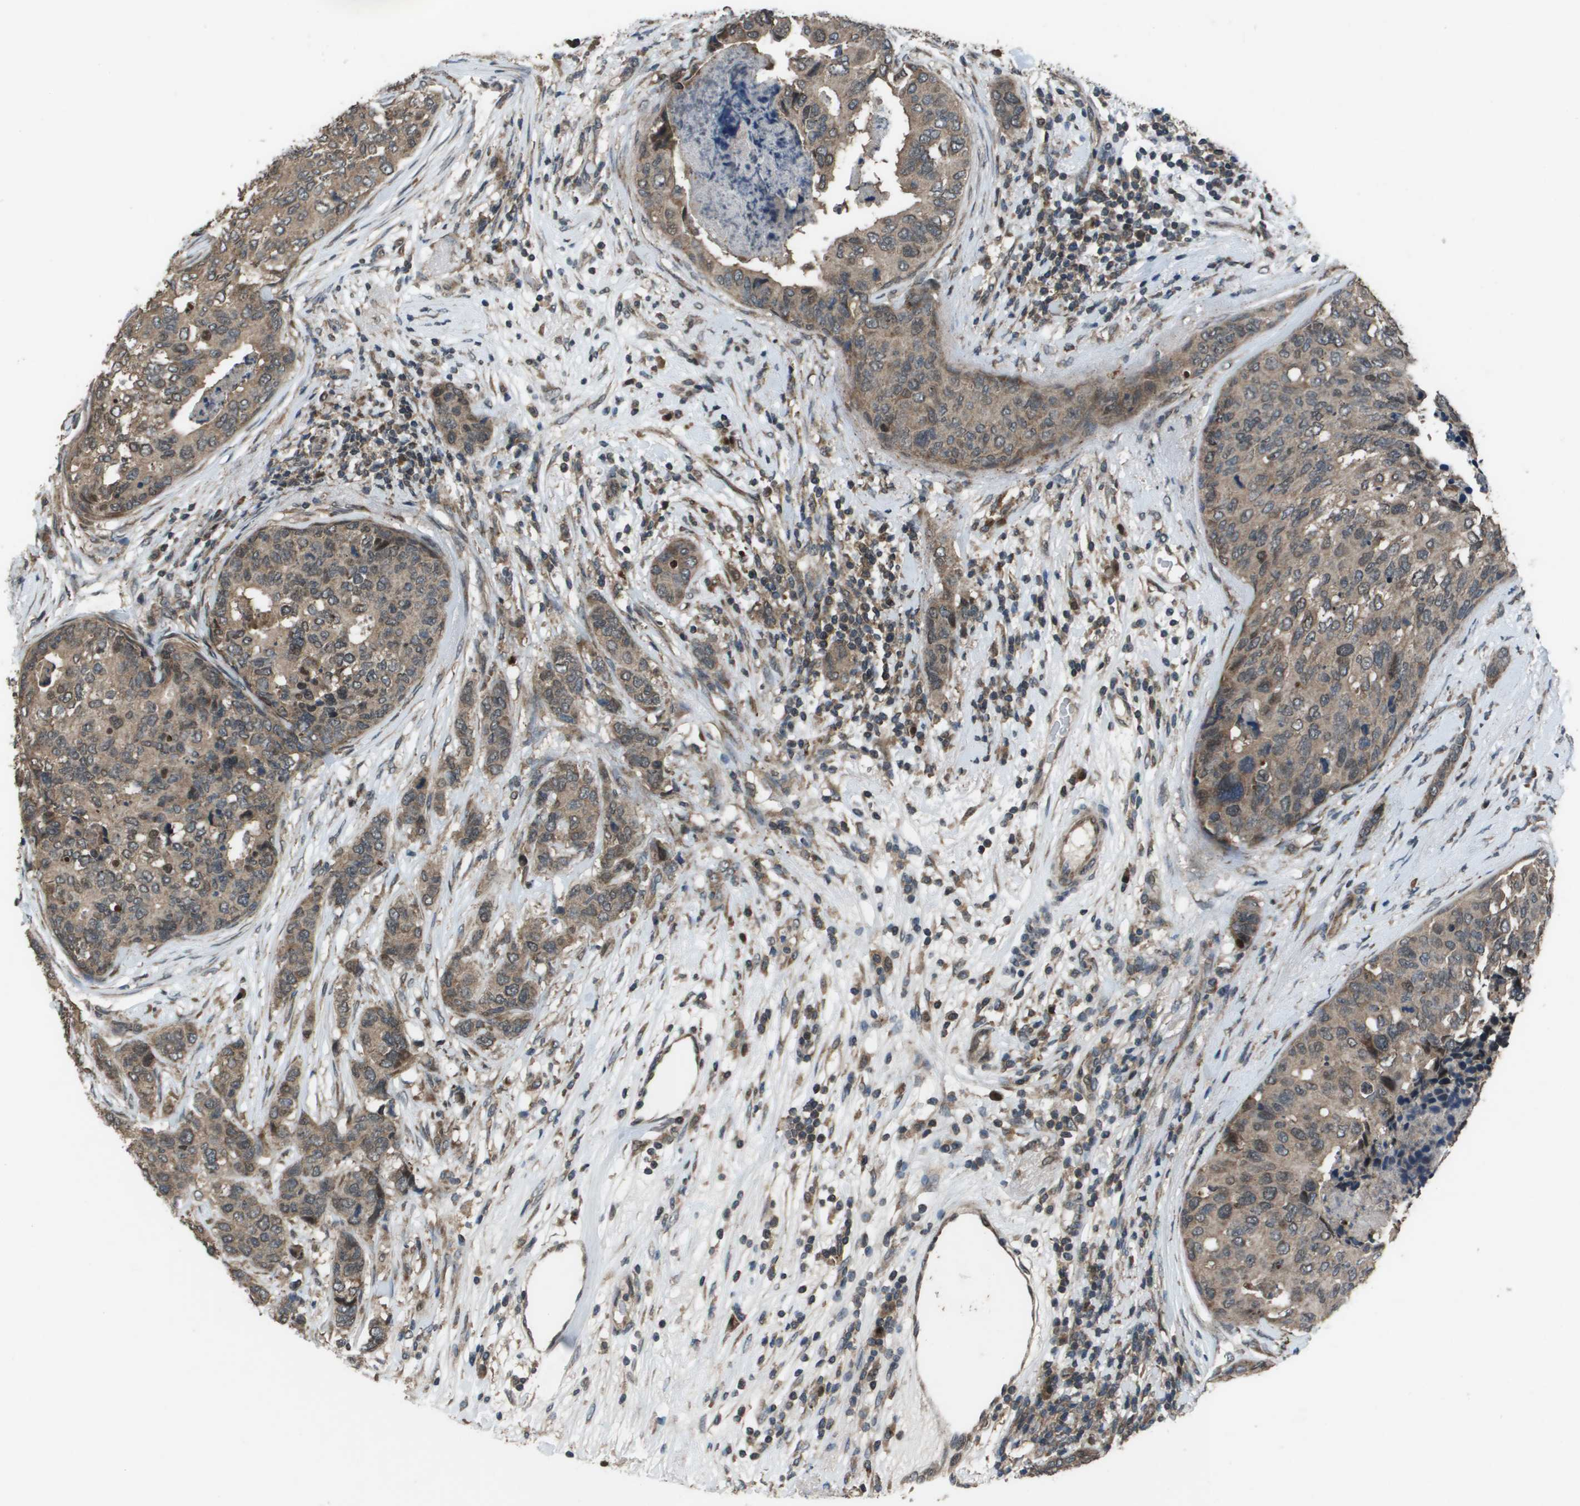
{"staining": {"intensity": "weak", "quantity": ">75%", "location": "cytoplasmic/membranous"}, "tissue": "breast cancer", "cell_type": "Tumor cells", "image_type": "cancer", "snomed": [{"axis": "morphology", "description": "Lobular carcinoma"}, {"axis": "topography", "description": "Breast"}], "caption": "IHC (DAB) staining of human breast cancer reveals weak cytoplasmic/membranous protein staining in approximately >75% of tumor cells. Using DAB (brown) and hematoxylin (blue) stains, captured at high magnification using brightfield microscopy.", "gene": "GOSR2", "patient": {"sex": "female", "age": 59}}